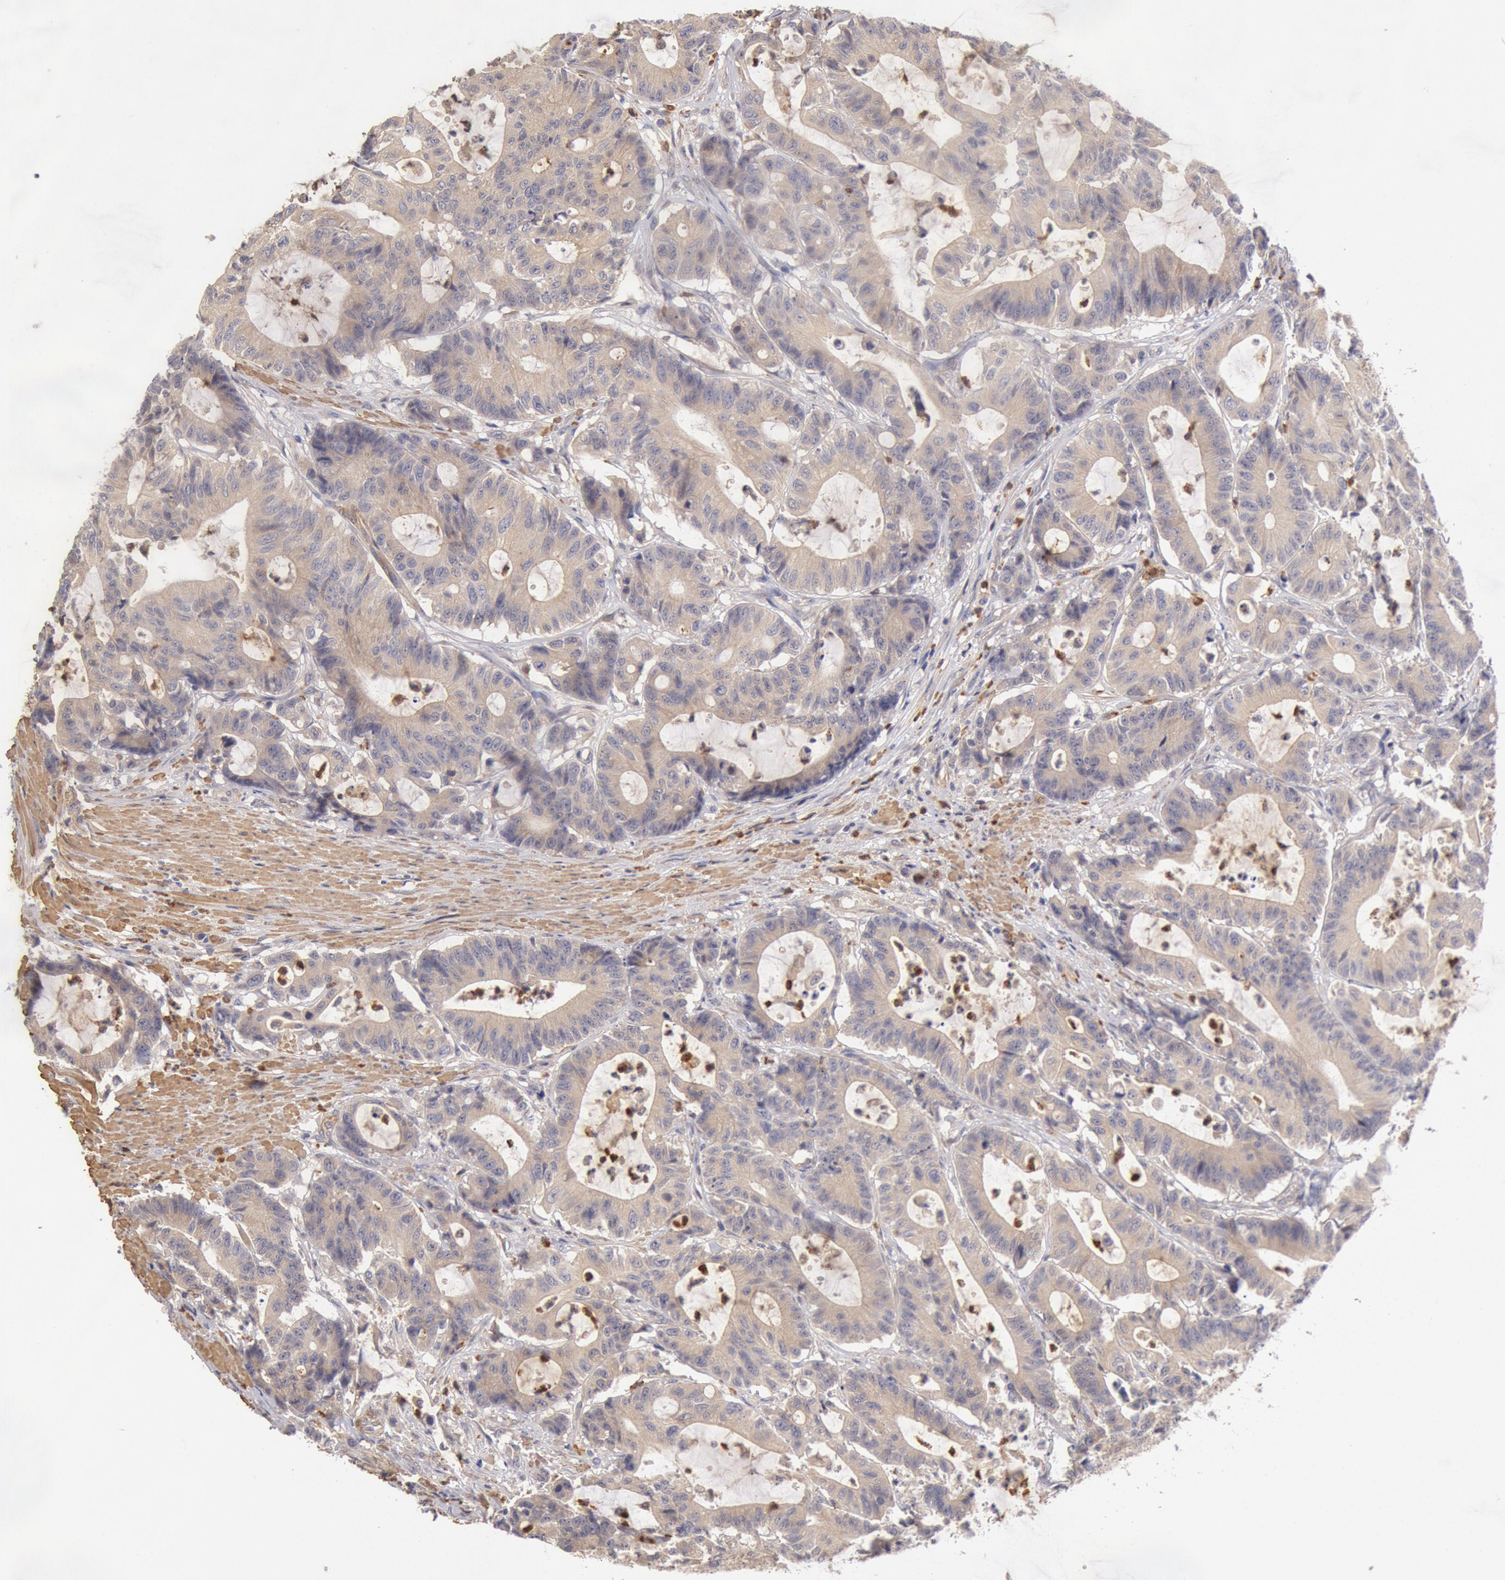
{"staining": {"intensity": "weak", "quantity": ">75%", "location": "cytoplasmic/membranous"}, "tissue": "colorectal cancer", "cell_type": "Tumor cells", "image_type": "cancer", "snomed": [{"axis": "morphology", "description": "Adenocarcinoma, NOS"}, {"axis": "topography", "description": "Colon"}], "caption": "IHC staining of adenocarcinoma (colorectal), which shows low levels of weak cytoplasmic/membranous staining in approximately >75% of tumor cells indicating weak cytoplasmic/membranous protein staining. The staining was performed using DAB (brown) for protein detection and nuclei were counterstained in hematoxylin (blue).", "gene": "TMED8", "patient": {"sex": "female", "age": 84}}